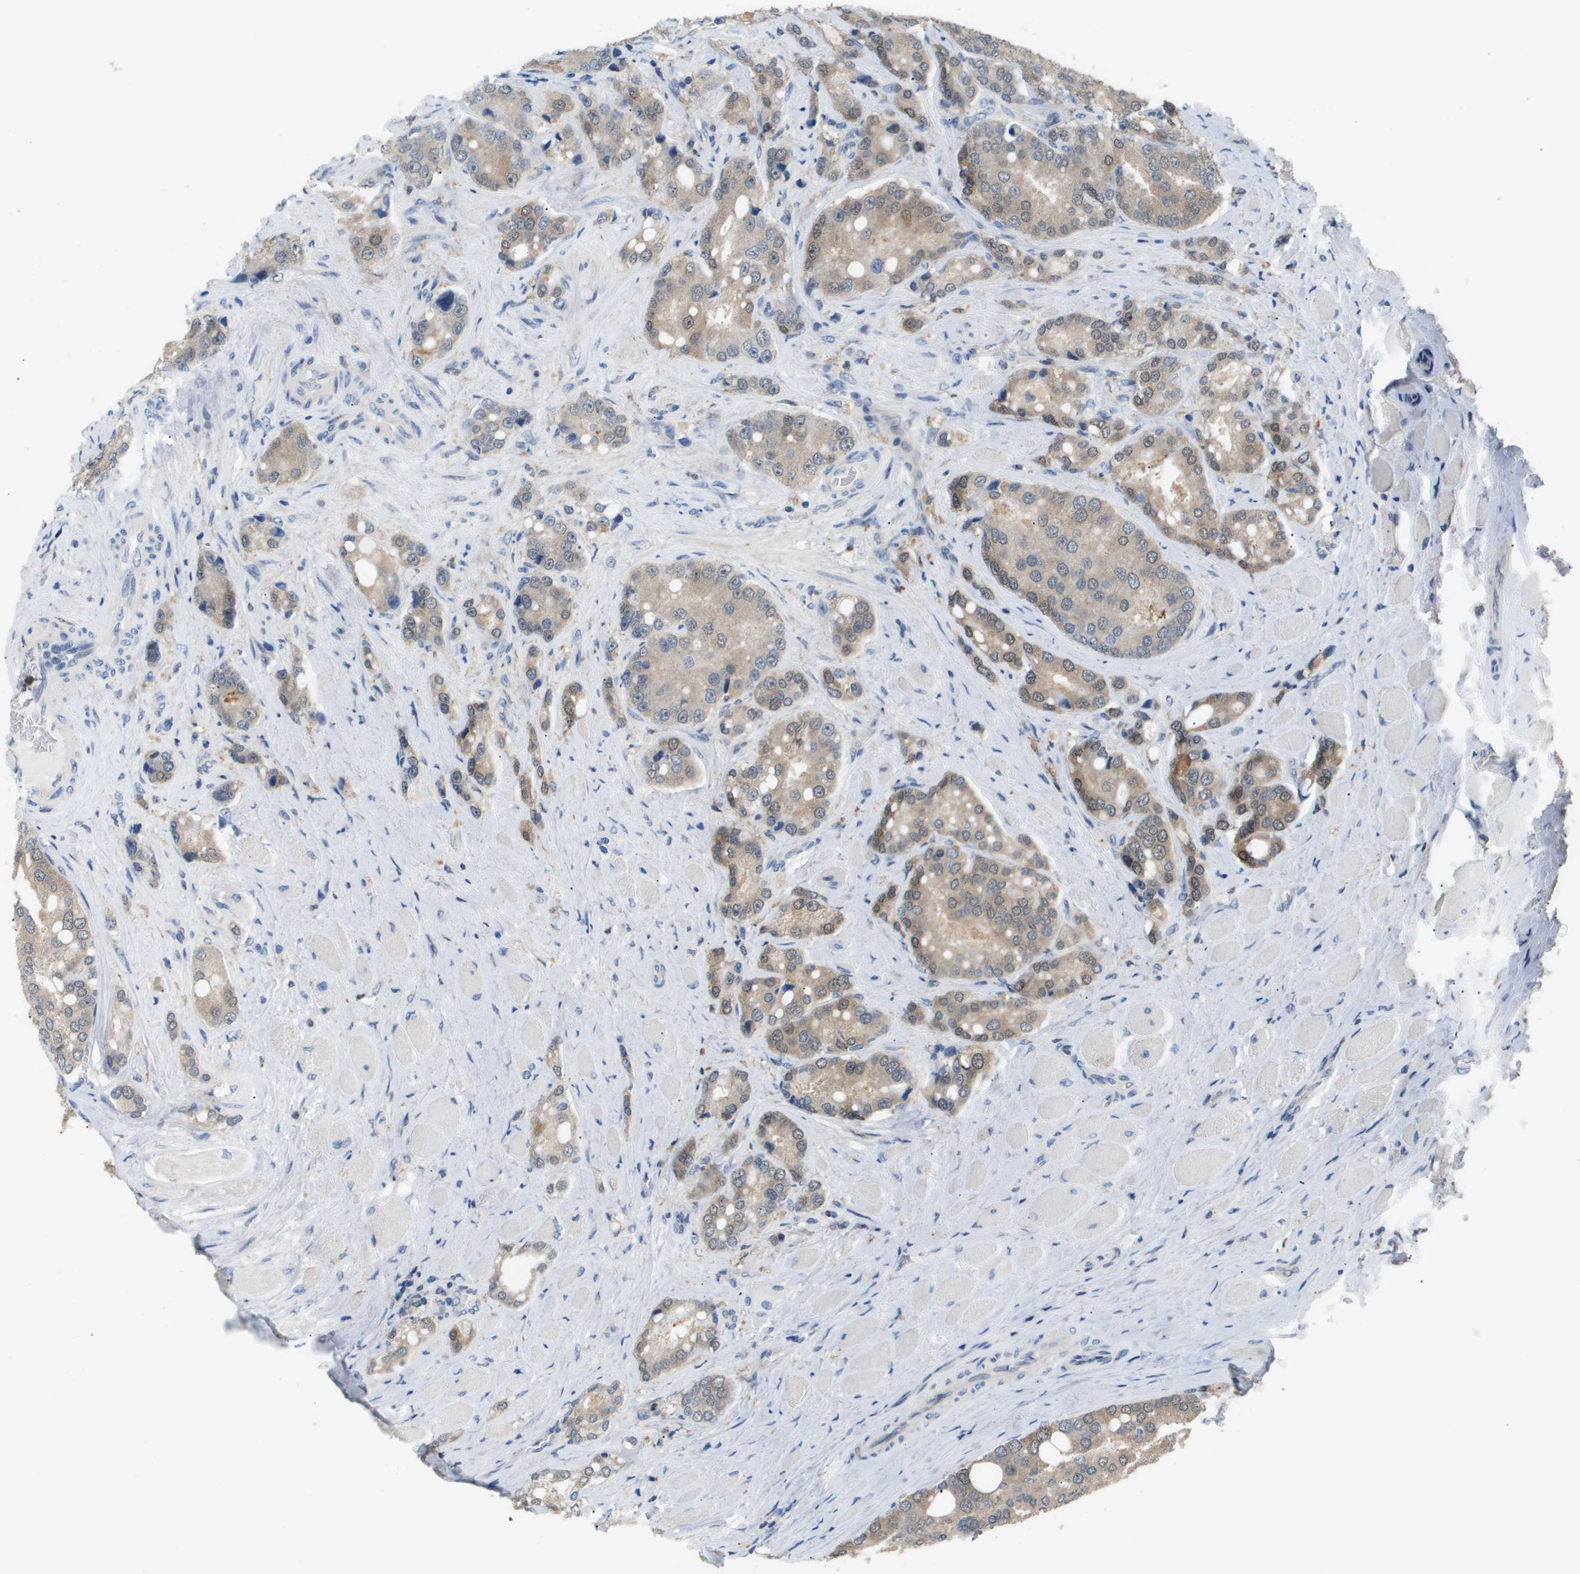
{"staining": {"intensity": "weak", "quantity": "25%-75%", "location": "cytoplasmic/membranous,nuclear"}, "tissue": "prostate cancer", "cell_type": "Tumor cells", "image_type": "cancer", "snomed": [{"axis": "morphology", "description": "Adenocarcinoma, High grade"}, {"axis": "topography", "description": "Prostate"}], "caption": "IHC (DAB (3,3'-diaminobenzidine)) staining of prostate cancer exhibits weak cytoplasmic/membranous and nuclear protein positivity in about 25%-75% of tumor cells.", "gene": "AKR1A1", "patient": {"sex": "male", "age": 50}}